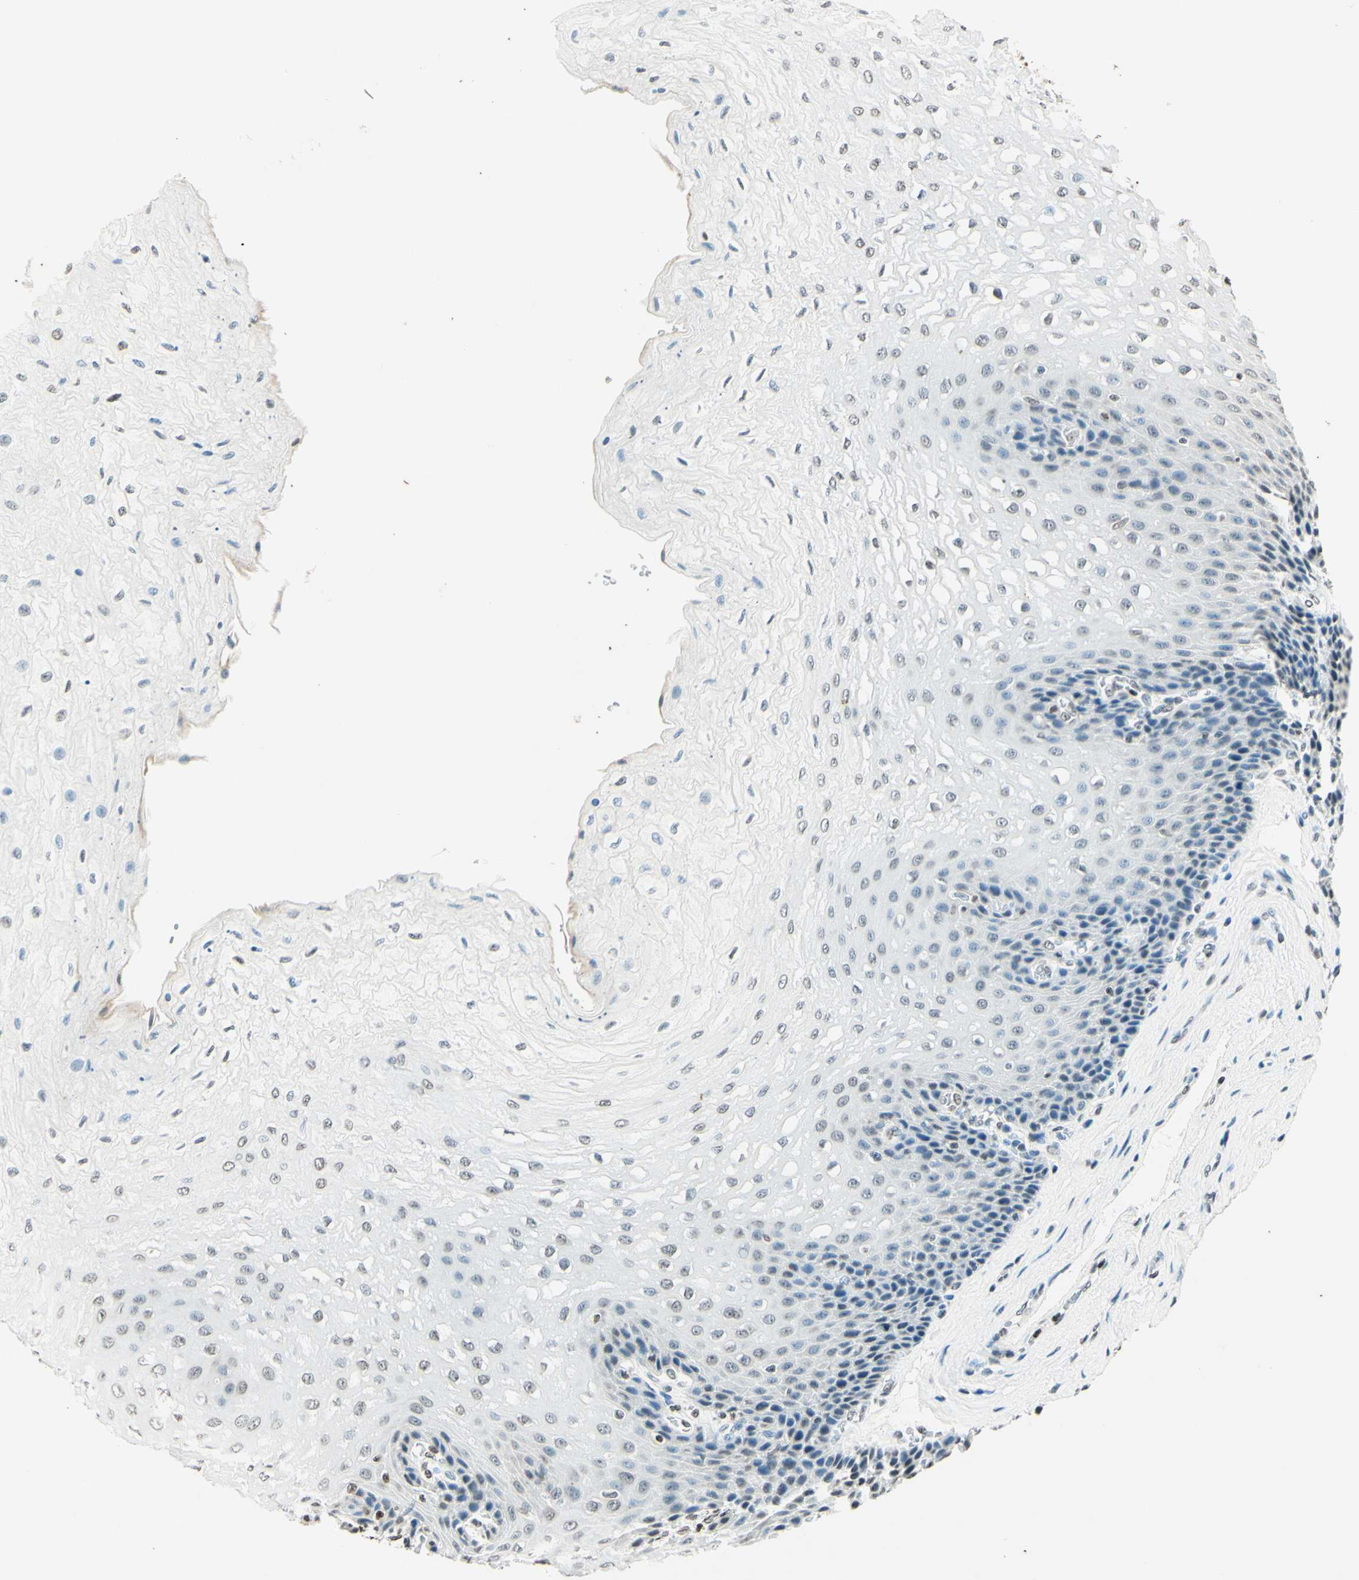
{"staining": {"intensity": "weak", "quantity": "<25%", "location": "nuclear"}, "tissue": "esophagus", "cell_type": "Squamous epithelial cells", "image_type": "normal", "snomed": [{"axis": "morphology", "description": "Normal tissue, NOS"}, {"axis": "topography", "description": "Esophagus"}], "caption": "IHC of benign human esophagus demonstrates no staining in squamous epithelial cells.", "gene": "MSH2", "patient": {"sex": "female", "age": 72}}